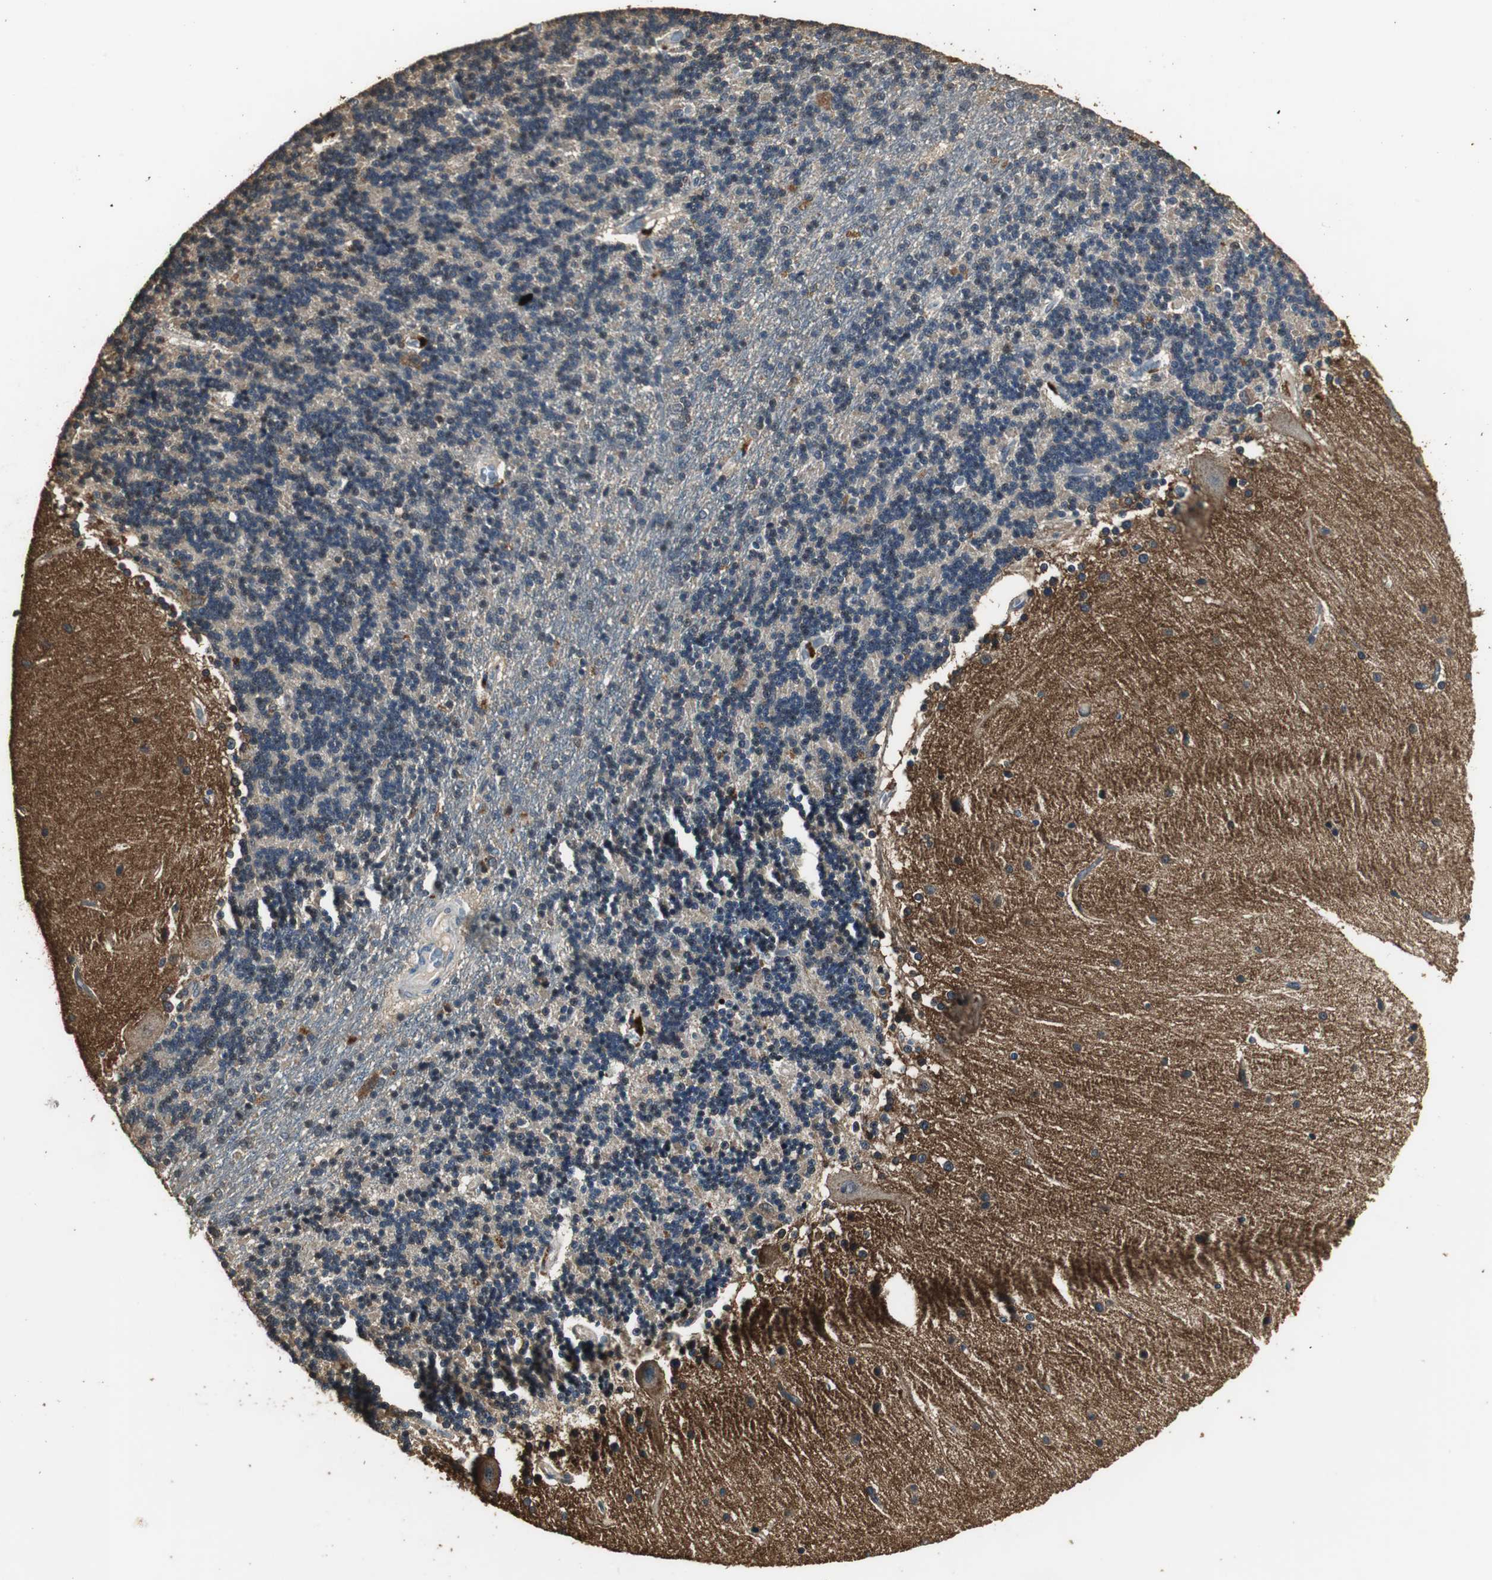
{"staining": {"intensity": "moderate", "quantity": "<25%", "location": "cytoplasmic/membranous,nuclear"}, "tissue": "cerebellum", "cell_type": "Cells in granular layer", "image_type": "normal", "snomed": [{"axis": "morphology", "description": "Normal tissue, NOS"}, {"axis": "topography", "description": "Cerebellum"}], "caption": "DAB immunohistochemical staining of benign cerebellum displays moderate cytoplasmic/membranous,nuclear protein expression in approximately <25% of cells in granular layer. The staining is performed using DAB brown chromogen to label protein expression. The nuclei are counter-stained blue using hematoxylin.", "gene": "TMPRSS4", "patient": {"sex": "female", "age": 54}}